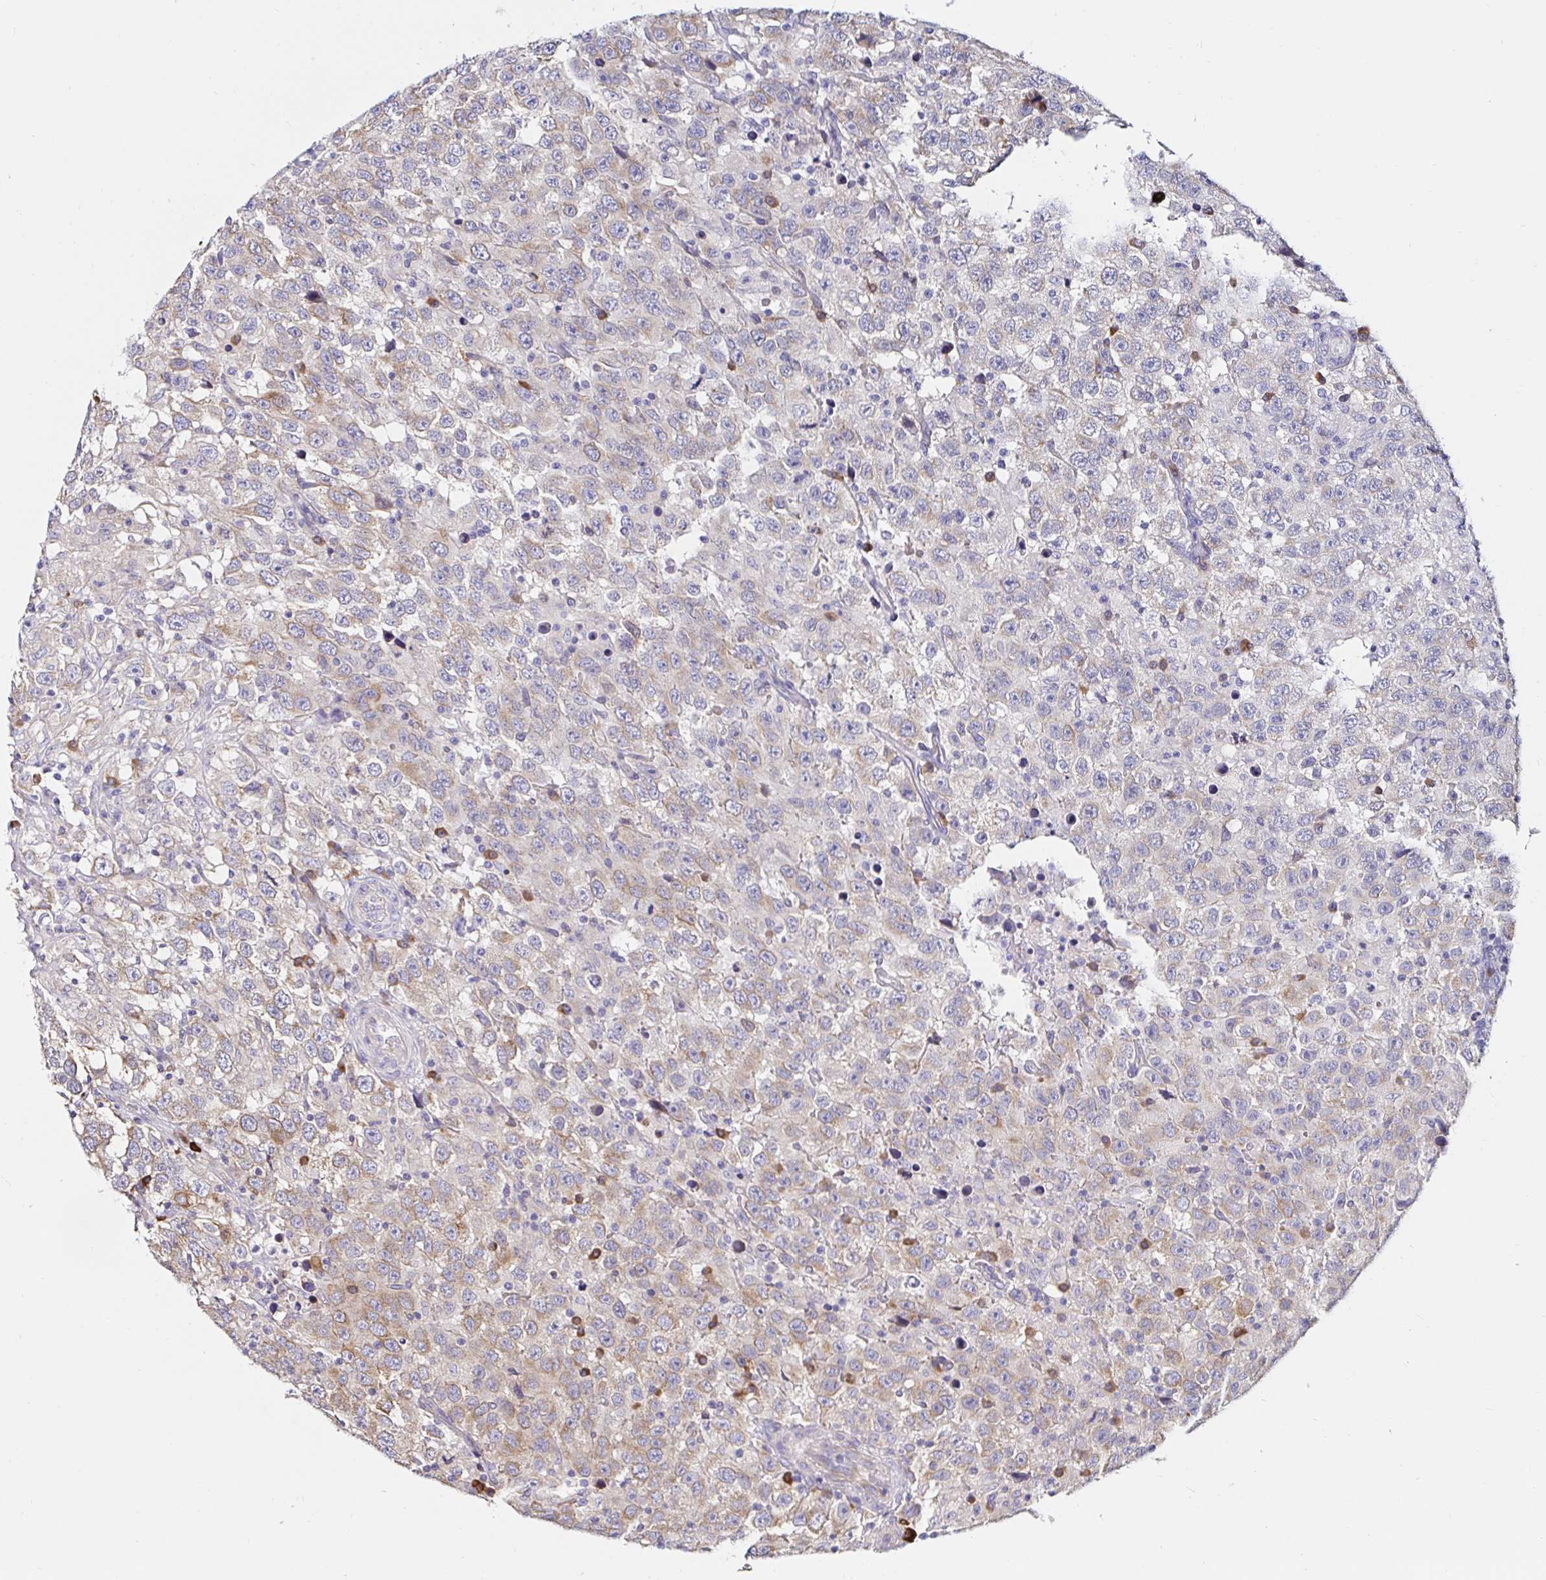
{"staining": {"intensity": "weak", "quantity": "25%-75%", "location": "cytoplasmic/membranous"}, "tissue": "testis cancer", "cell_type": "Tumor cells", "image_type": "cancer", "snomed": [{"axis": "morphology", "description": "Seminoma, NOS"}, {"axis": "topography", "description": "Testis"}], "caption": "About 25%-75% of tumor cells in seminoma (testis) reveal weak cytoplasmic/membranous protein positivity as visualized by brown immunohistochemical staining.", "gene": "VSIG2", "patient": {"sex": "male", "age": 41}}